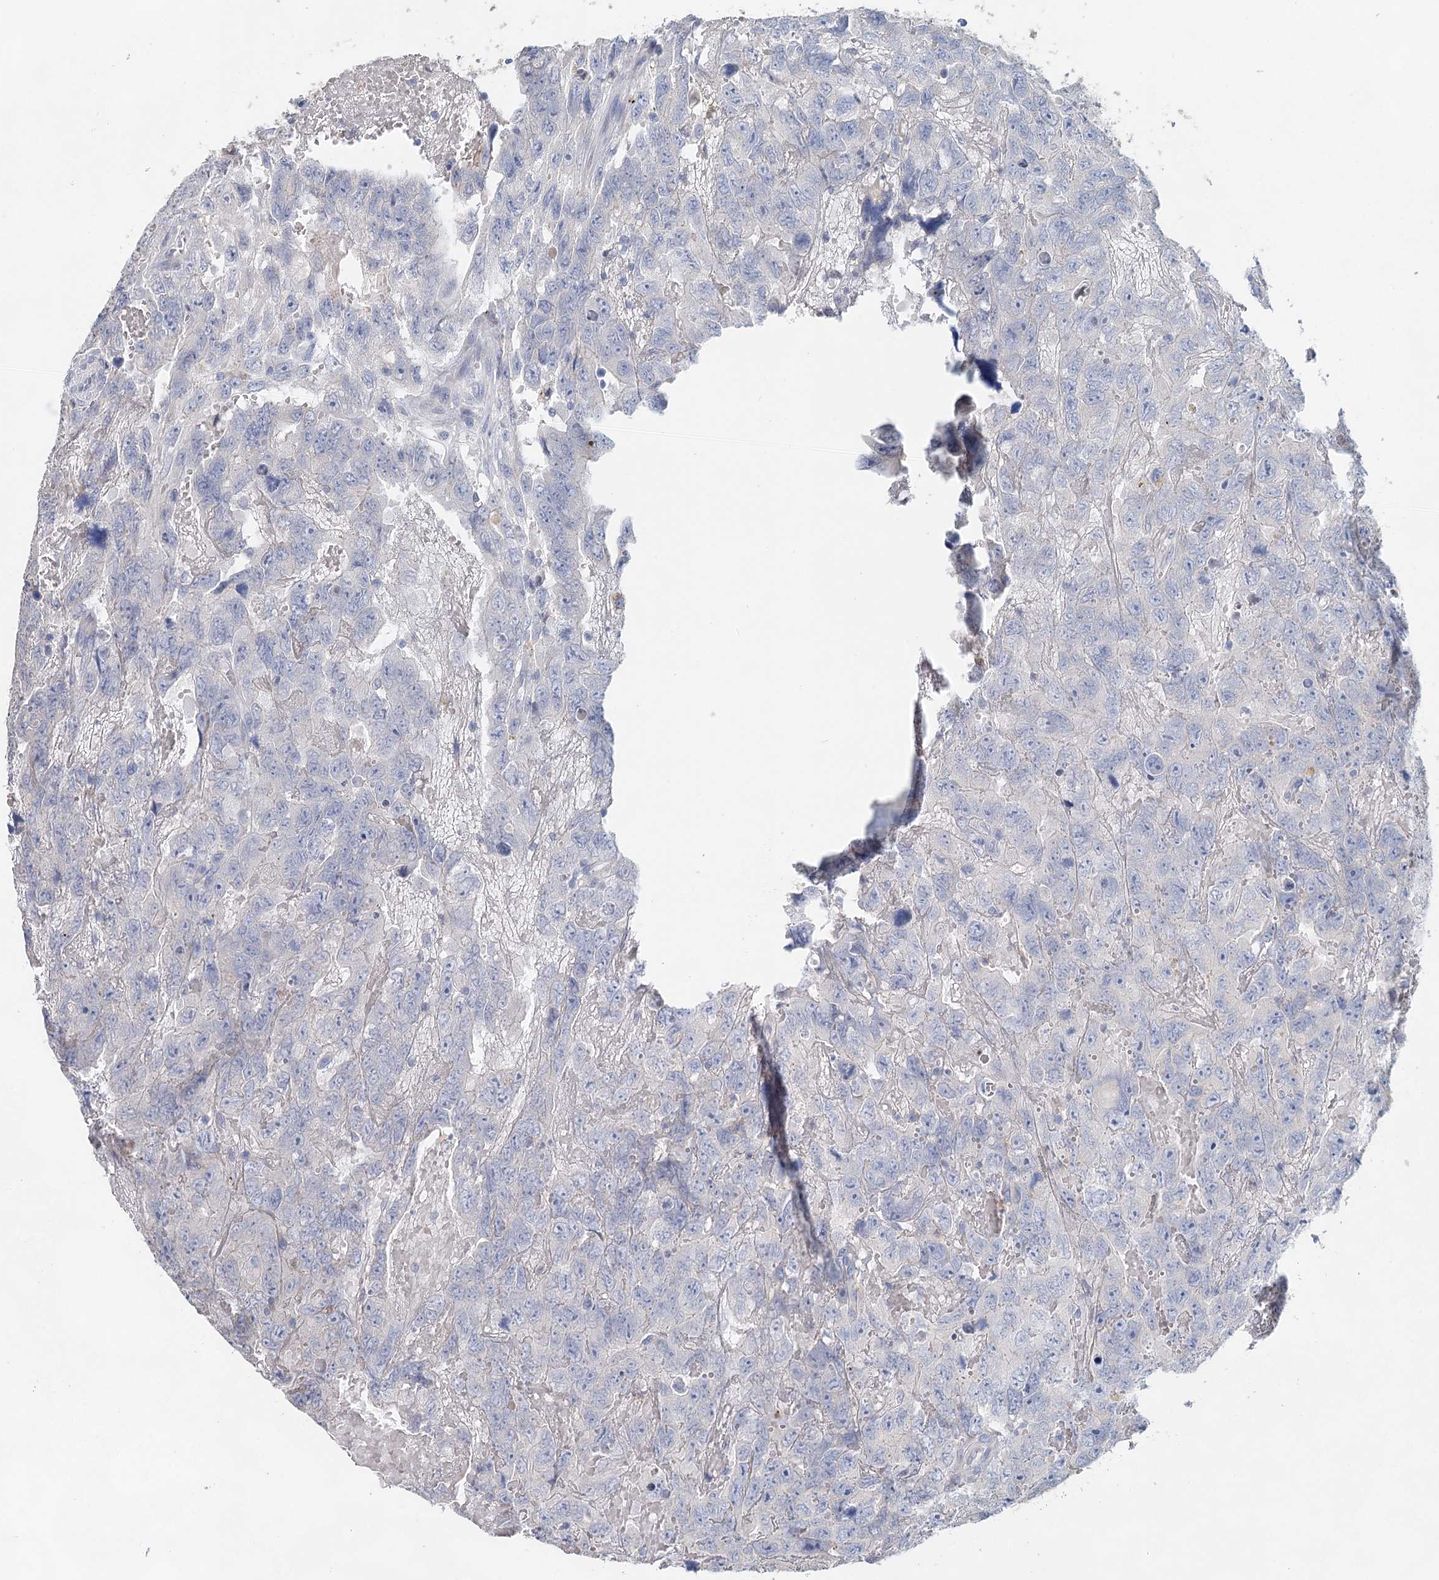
{"staining": {"intensity": "negative", "quantity": "none", "location": "none"}, "tissue": "testis cancer", "cell_type": "Tumor cells", "image_type": "cancer", "snomed": [{"axis": "morphology", "description": "Carcinoma, Embryonal, NOS"}, {"axis": "topography", "description": "Testis"}], "caption": "This is a micrograph of immunohistochemistry (IHC) staining of testis cancer (embryonal carcinoma), which shows no positivity in tumor cells.", "gene": "MYL6B", "patient": {"sex": "male", "age": 45}}